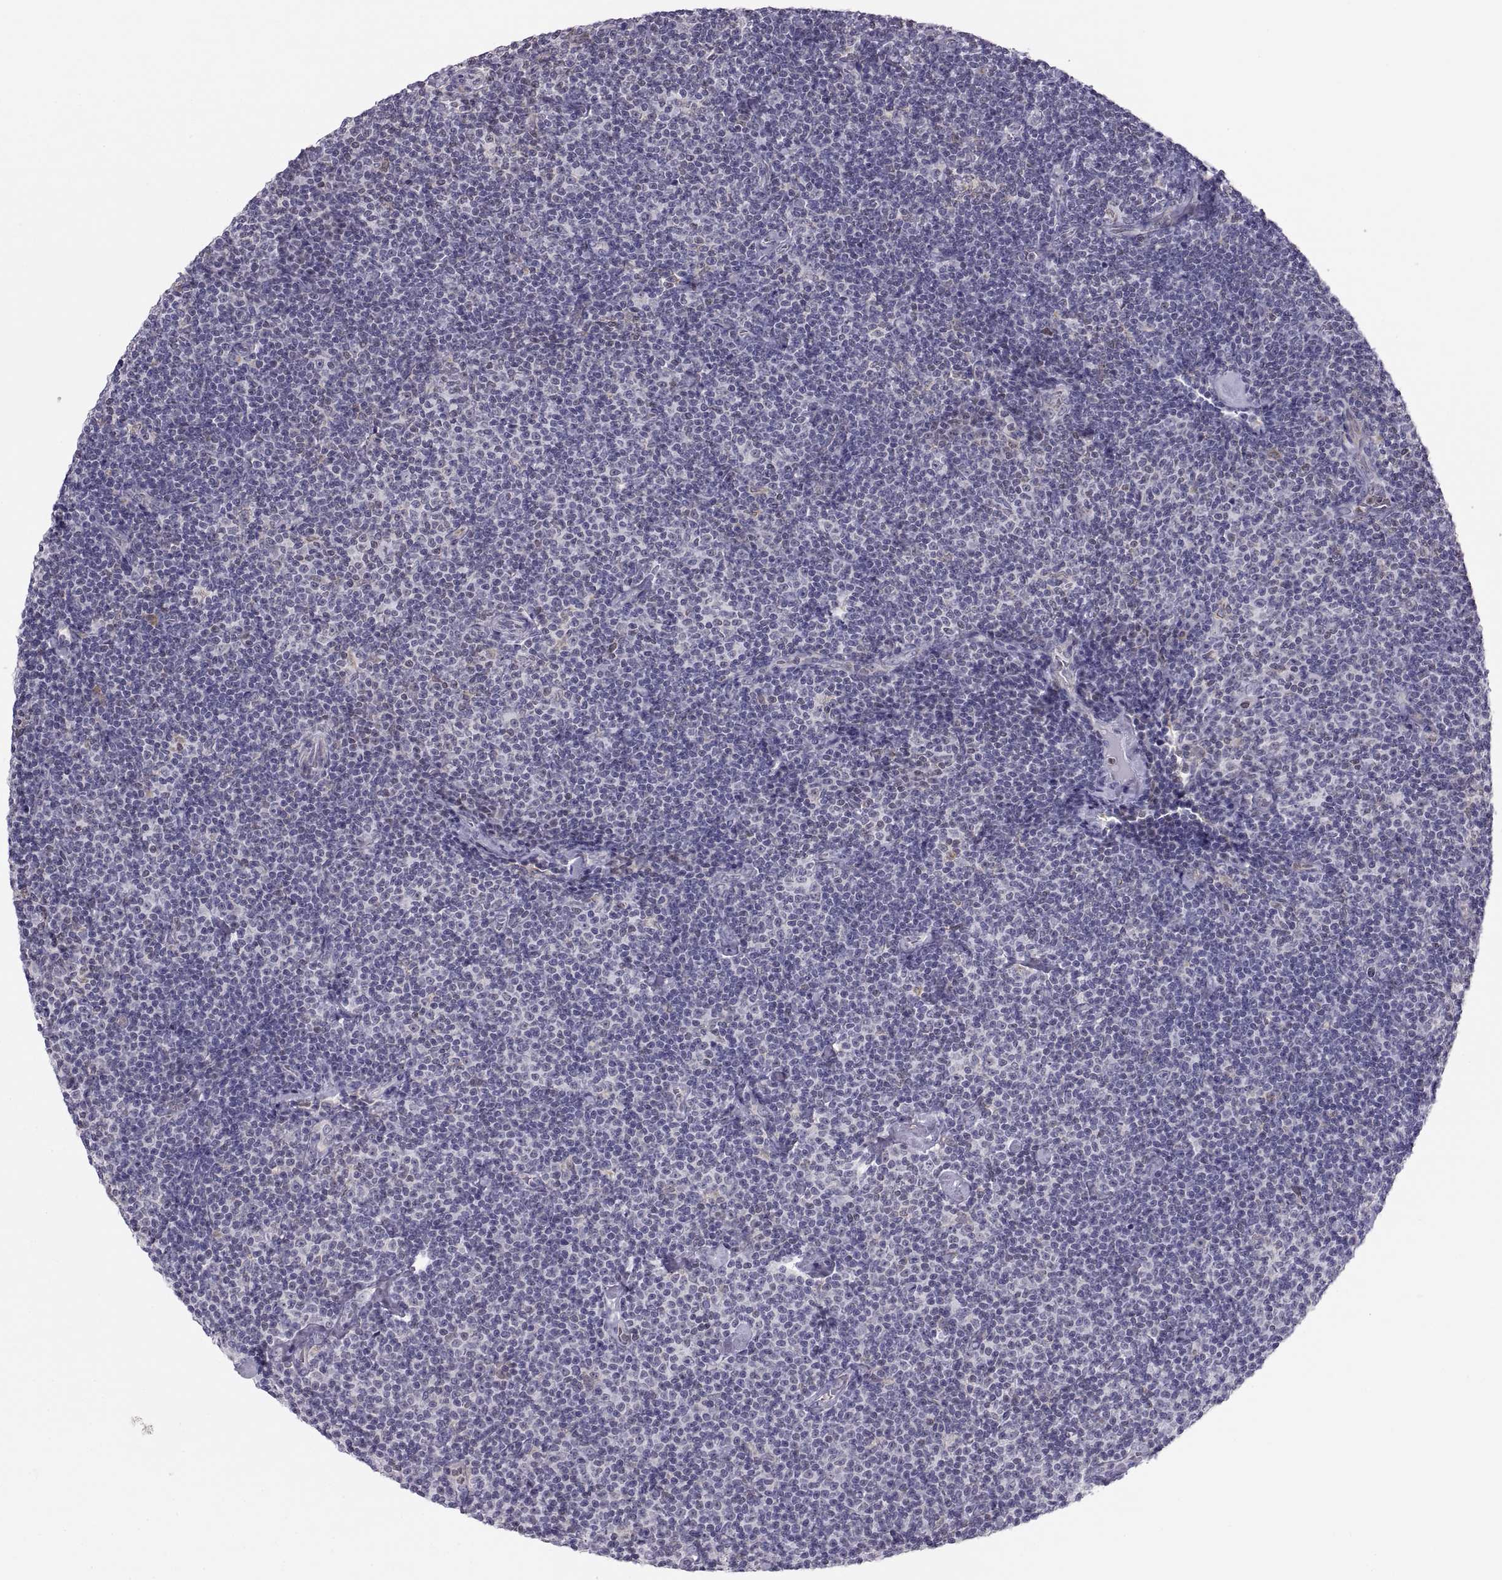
{"staining": {"intensity": "negative", "quantity": "none", "location": "none"}, "tissue": "lymphoma", "cell_type": "Tumor cells", "image_type": "cancer", "snomed": [{"axis": "morphology", "description": "Malignant lymphoma, non-Hodgkin's type, Low grade"}, {"axis": "topography", "description": "Lymph node"}], "caption": "The immunohistochemistry (IHC) image has no significant positivity in tumor cells of lymphoma tissue. The staining is performed using DAB (3,3'-diaminobenzidine) brown chromogen with nuclei counter-stained in using hematoxylin.", "gene": "ERO1A", "patient": {"sex": "male", "age": 81}}